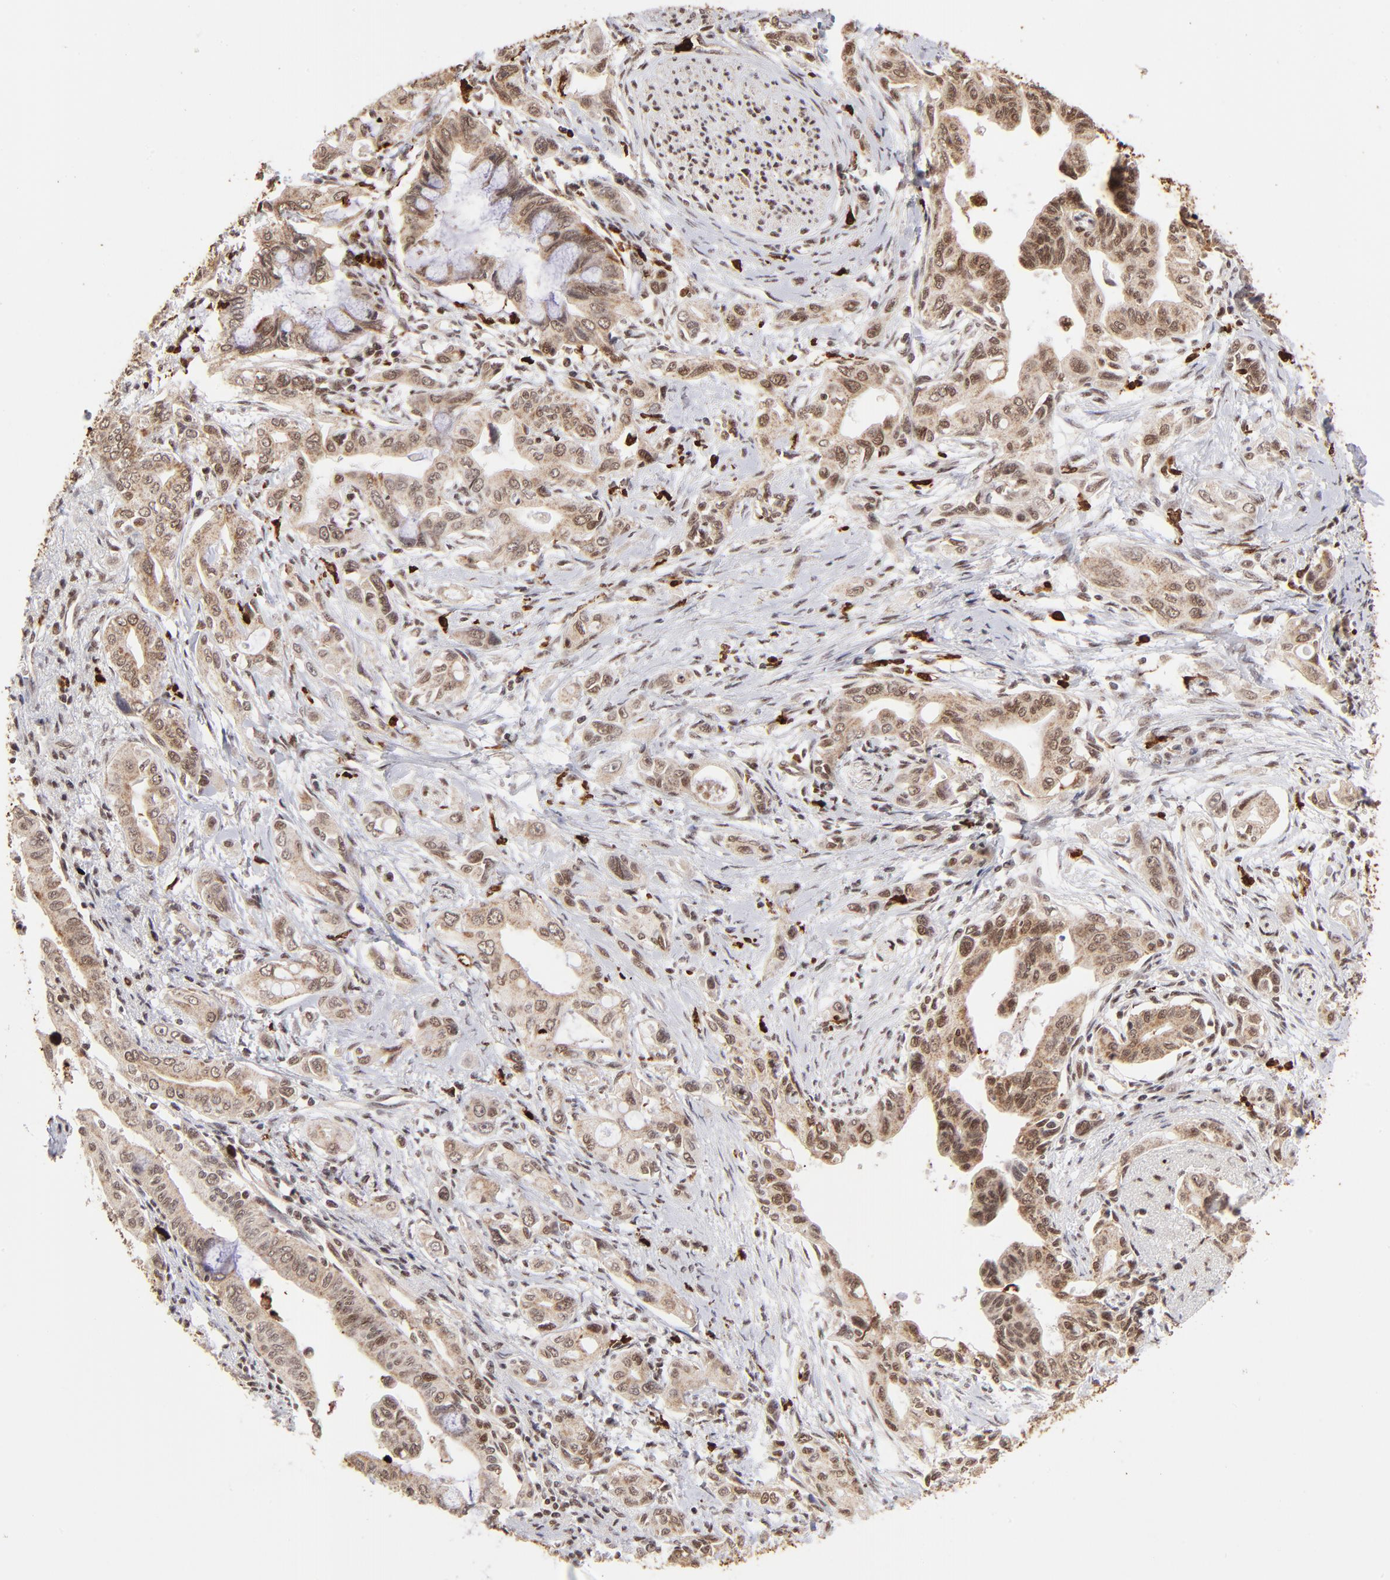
{"staining": {"intensity": "moderate", "quantity": ">75%", "location": "cytoplasmic/membranous,nuclear"}, "tissue": "pancreatic cancer", "cell_type": "Tumor cells", "image_type": "cancer", "snomed": [{"axis": "morphology", "description": "Adenocarcinoma, NOS"}, {"axis": "topography", "description": "Pancreas"}], "caption": "This is a micrograph of IHC staining of pancreatic cancer, which shows moderate positivity in the cytoplasmic/membranous and nuclear of tumor cells.", "gene": "ZFX", "patient": {"sex": "female", "age": 60}}